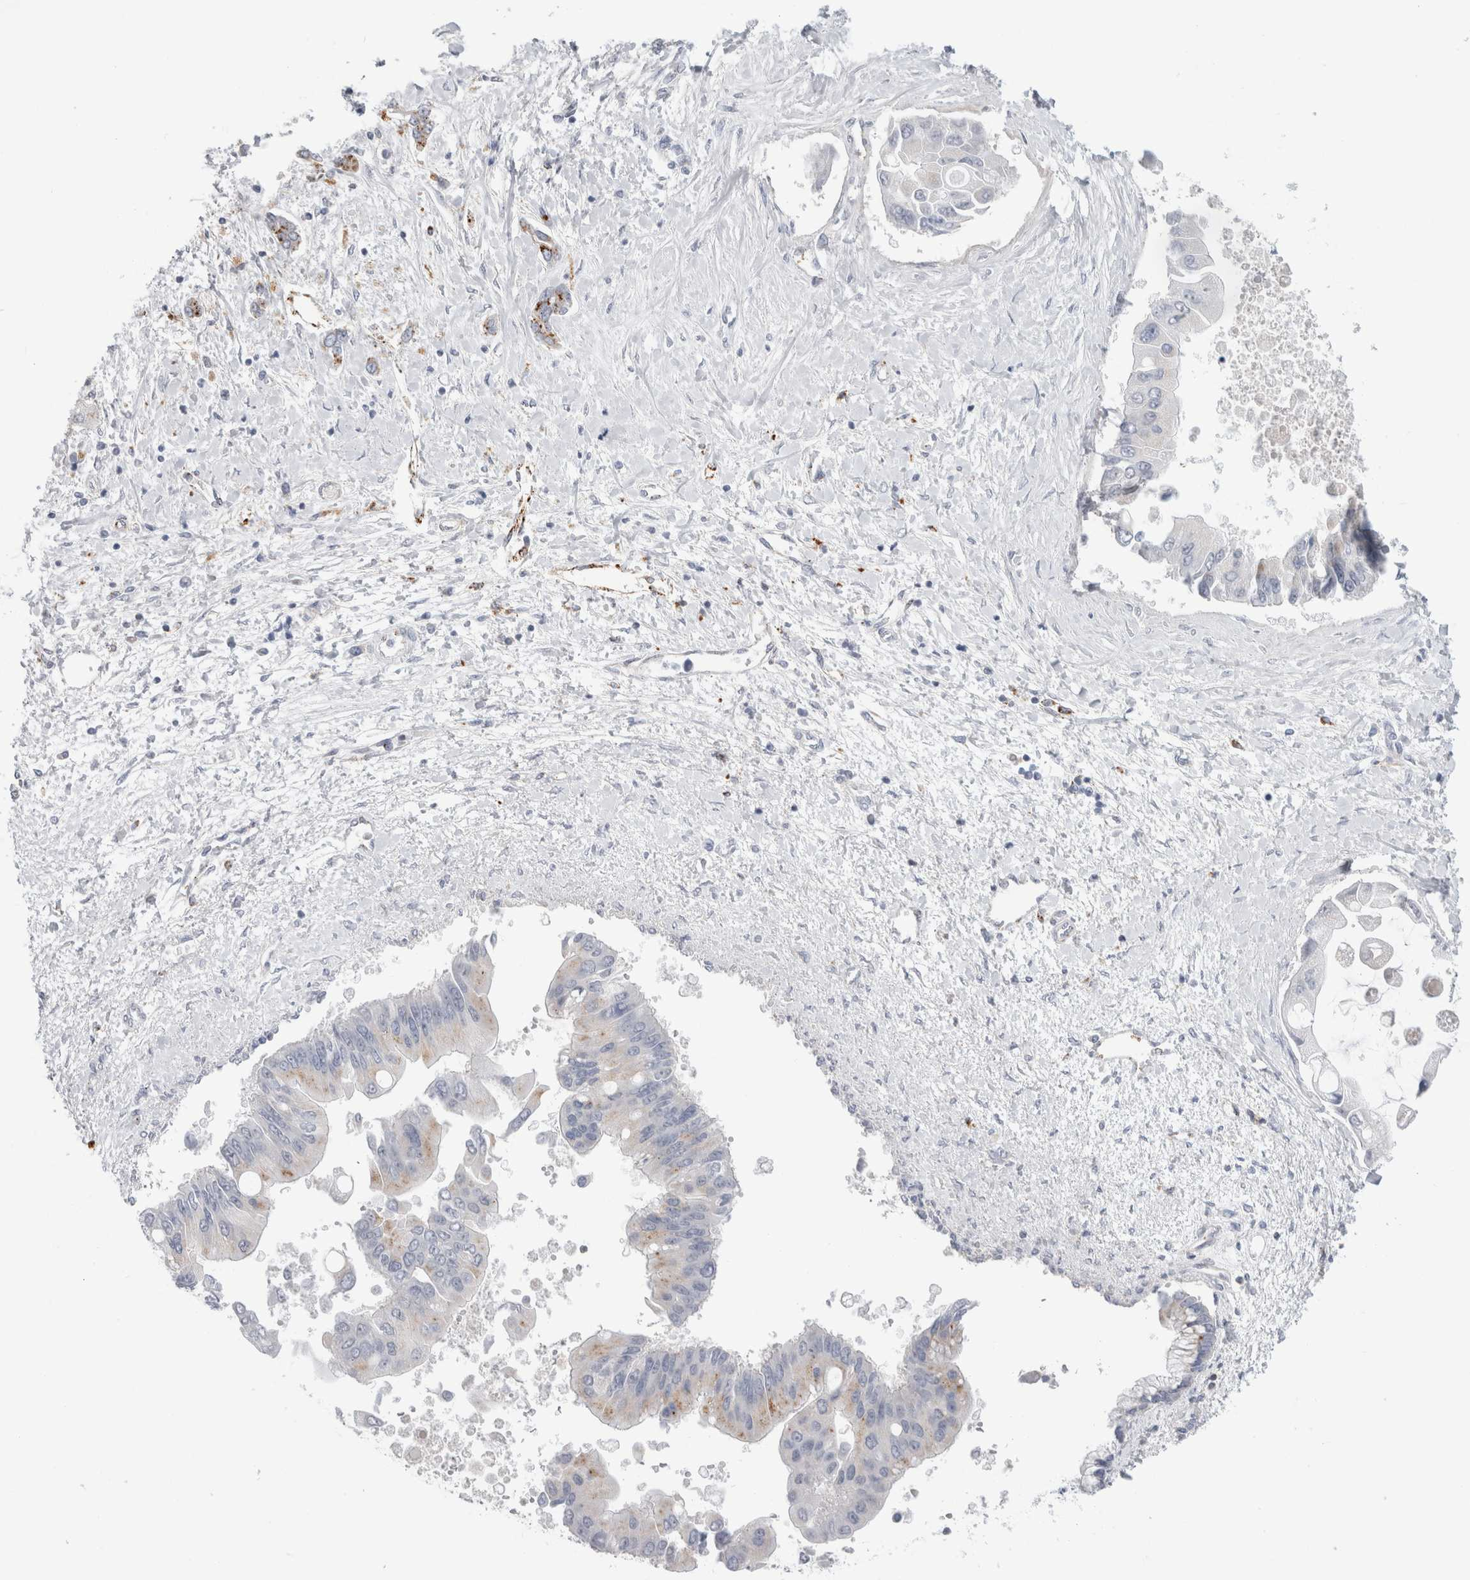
{"staining": {"intensity": "weak", "quantity": "<25%", "location": "cytoplasmic/membranous"}, "tissue": "liver cancer", "cell_type": "Tumor cells", "image_type": "cancer", "snomed": [{"axis": "morphology", "description": "Cholangiocarcinoma"}, {"axis": "topography", "description": "Liver"}], "caption": "Immunohistochemistry histopathology image of neoplastic tissue: human liver cancer stained with DAB (3,3'-diaminobenzidine) shows no significant protein staining in tumor cells.", "gene": "ANKMY1", "patient": {"sex": "male", "age": 50}}